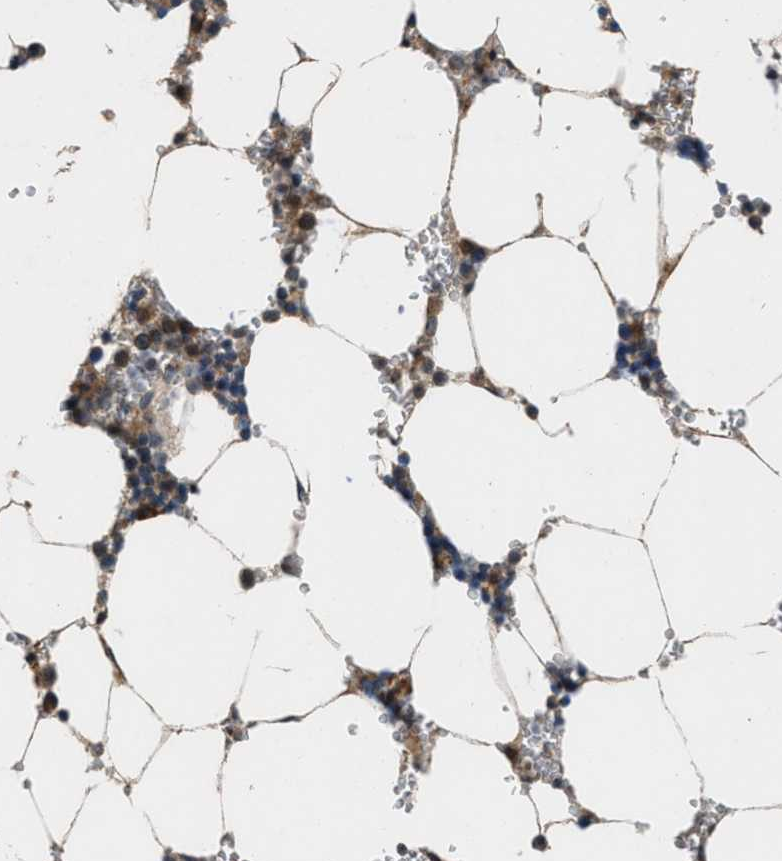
{"staining": {"intensity": "strong", "quantity": "<25%", "location": "cytoplasmic/membranous"}, "tissue": "bone marrow", "cell_type": "Hematopoietic cells", "image_type": "normal", "snomed": [{"axis": "morphology", "description": "Normal tissue, NOS"}, {"axis": "topography", "description": "Bone marrow"}], "caption": "Bone marrow stained for a protein (brown) displays strong cytoplasmic/membranous positive positivity in about <25% of hematopoietic cells.", "gene": "LRRC72", "patient": {"sex": "male", "age": 70}}